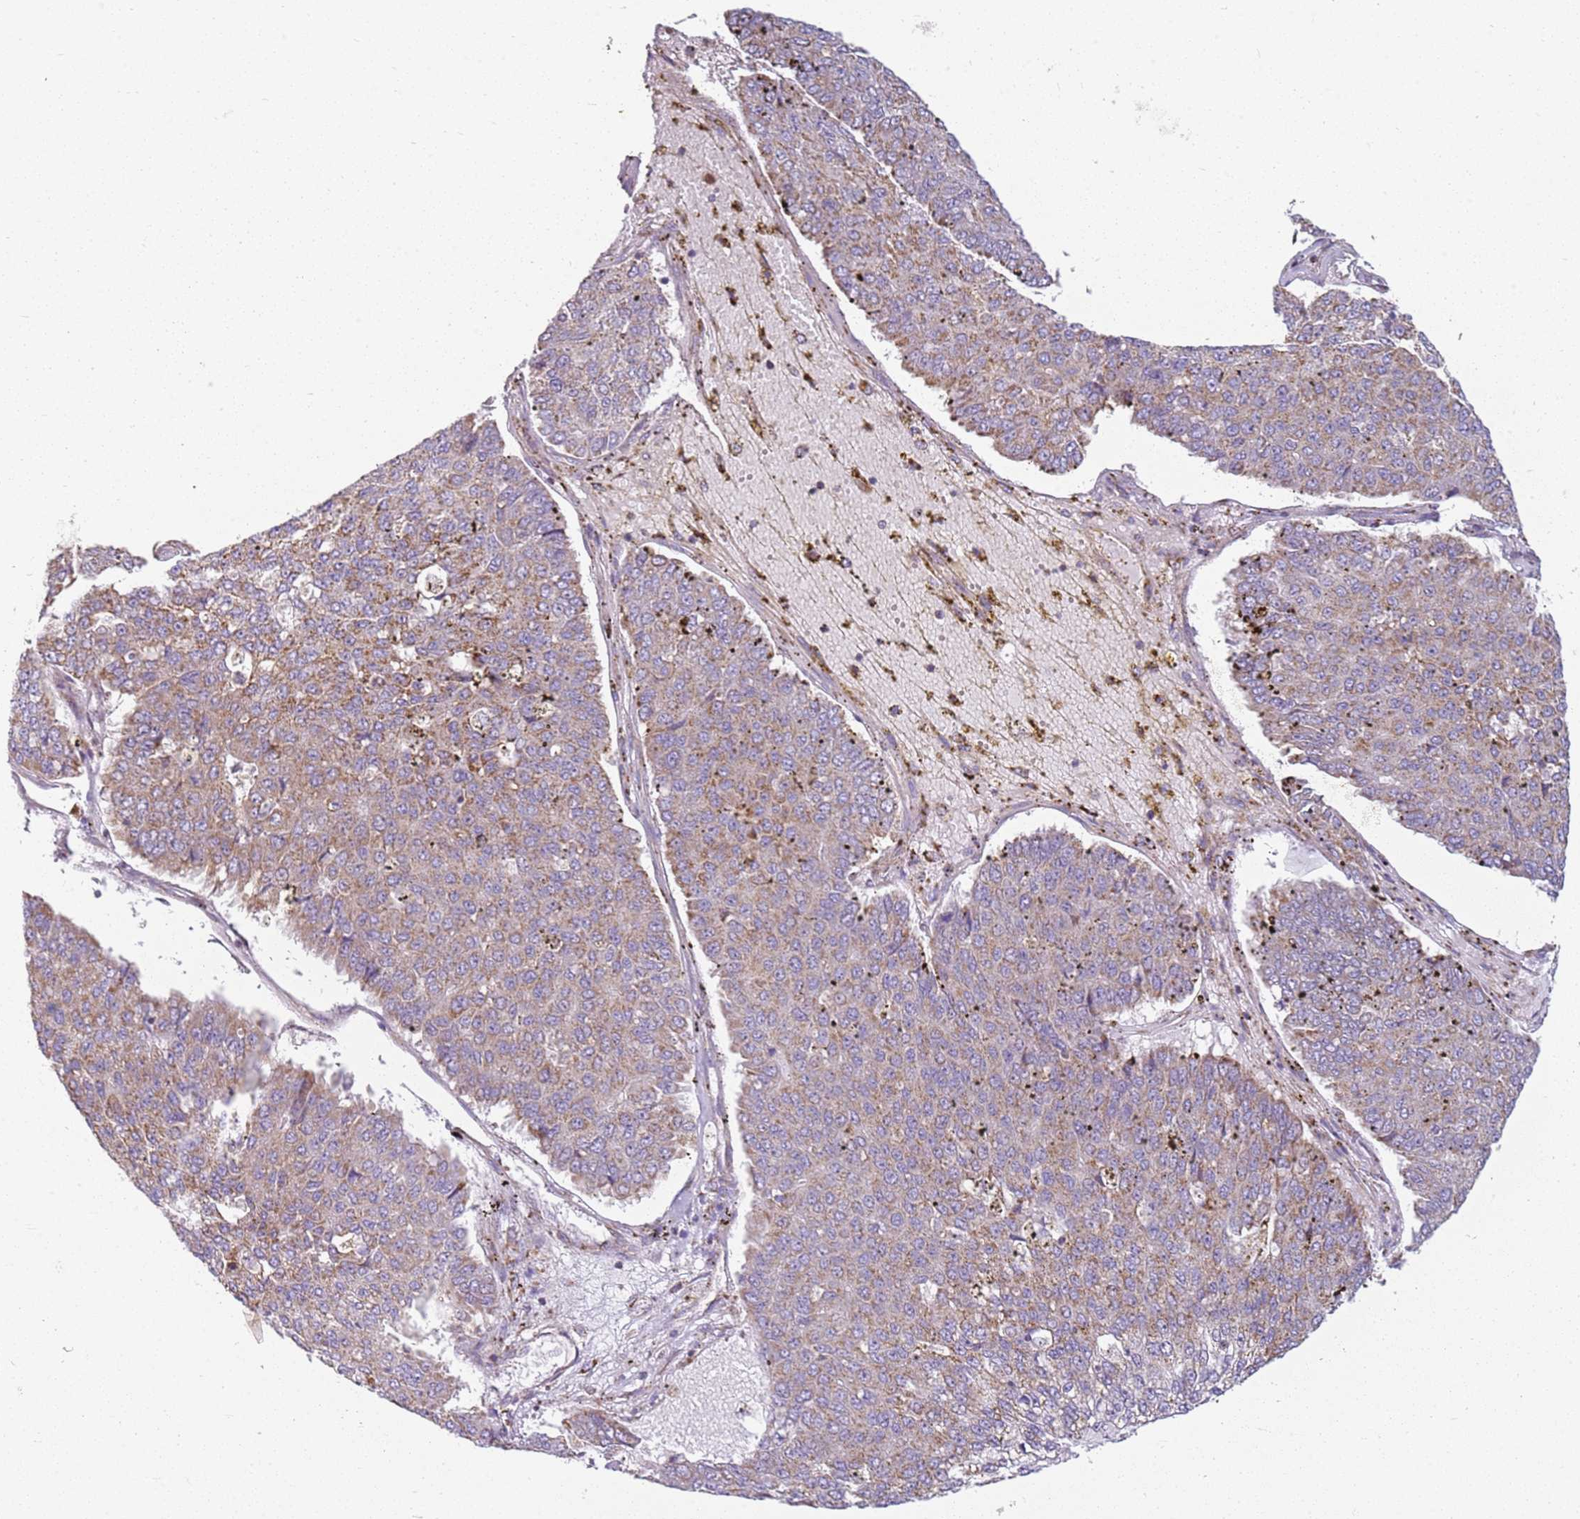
{"staining": {"intensity": "weak", "quantity": ">75%", "location": "cytoplasmic/membranous"}, "tissue": "pancreatic cancer", "cell_type": "Tumor cells", "image_type": "cancer", "snomed": [{"axis": "morphology", "description": "Adenocarcinoma, NOS"}, {"axis": "topography", "description": "Pancreas"}], "caption": "DAB immunohistochemical staining of pancreatic adenocarcinoma shows weak cytoplasmic/membranous protein staining in approximately >75% of tumor cells.", "gene": "TMEM200C", "patient": {"sex": "male", "age": 50}}